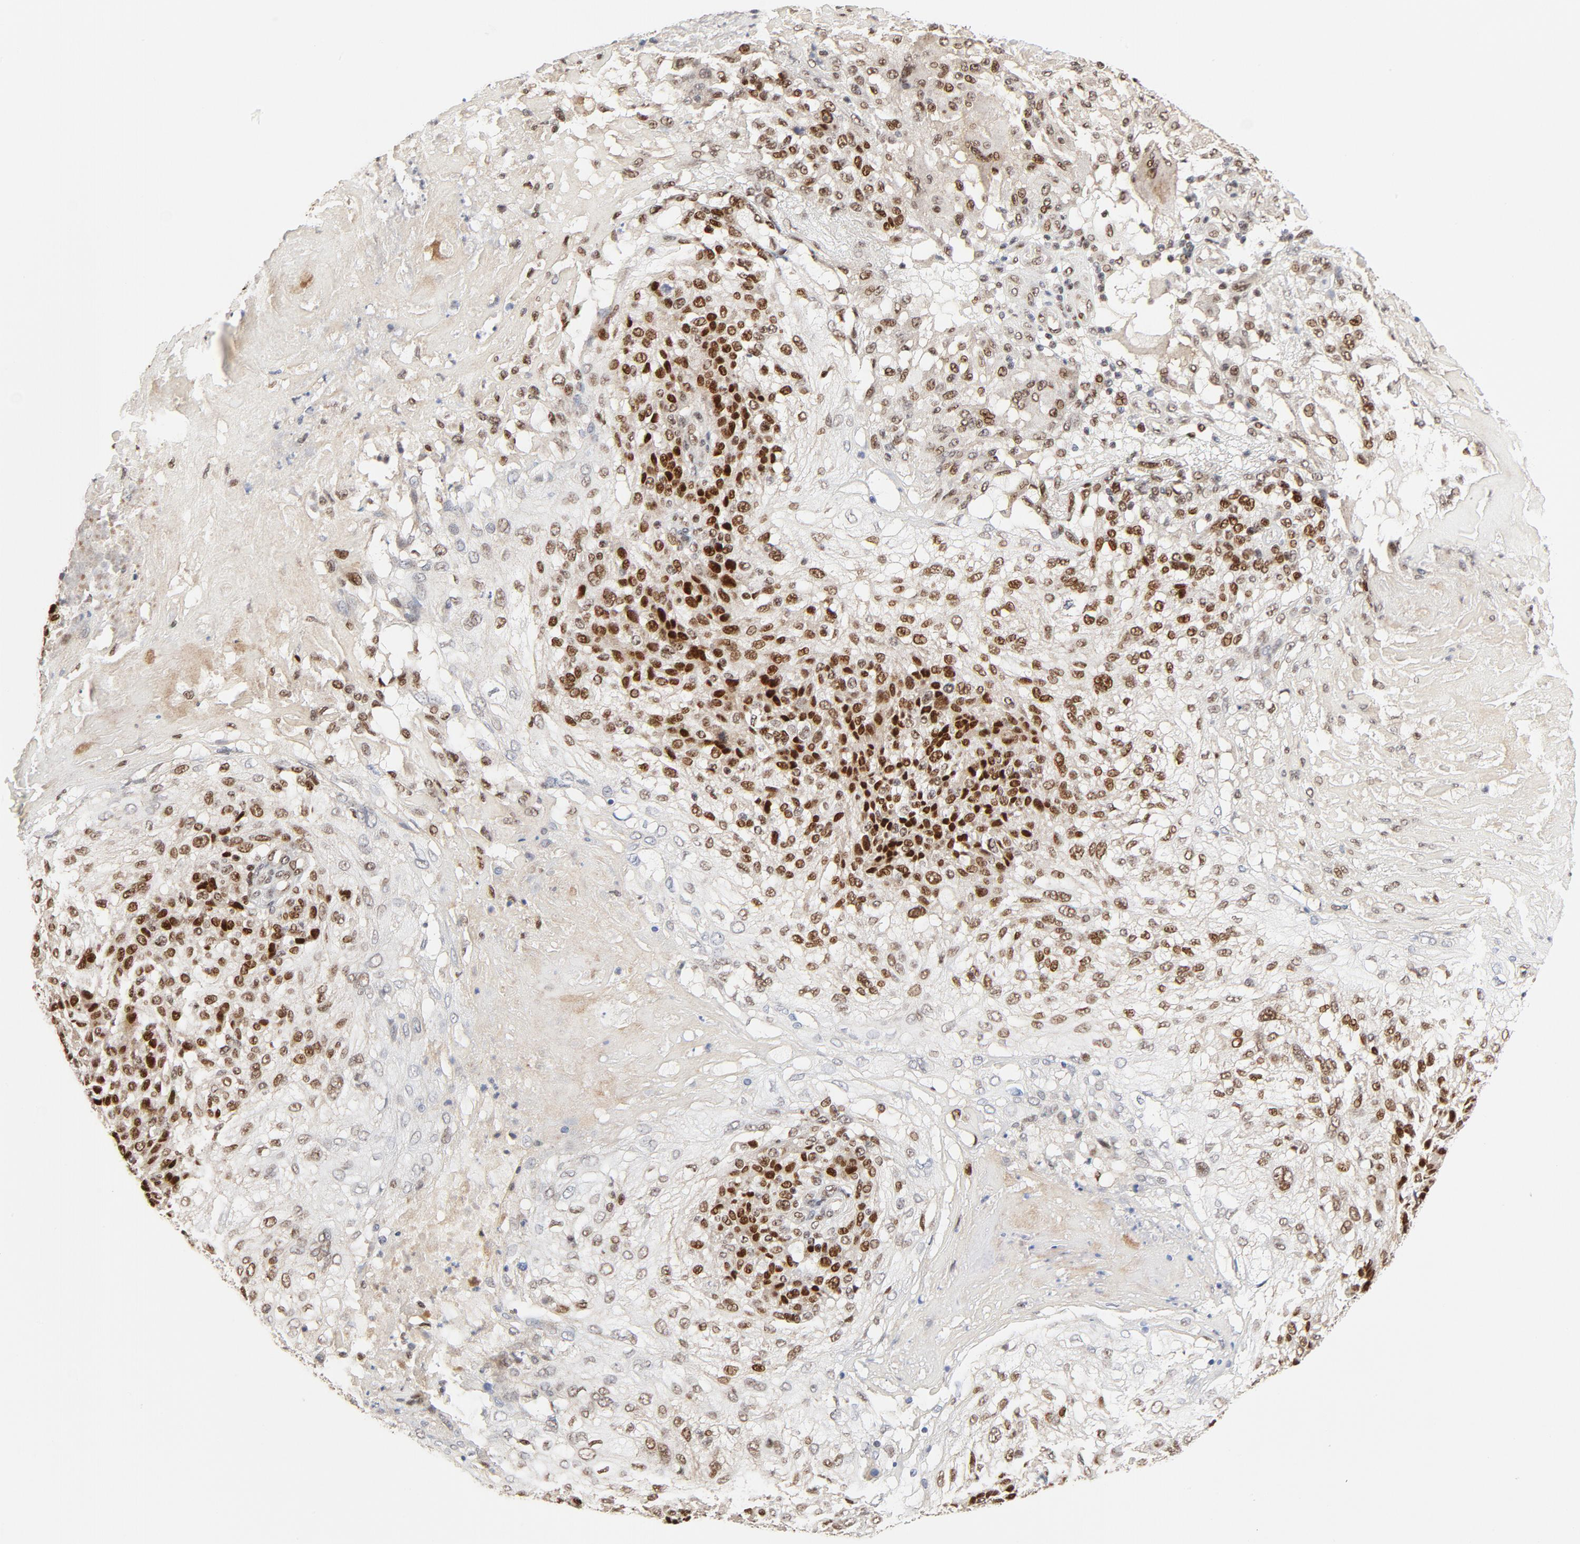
{"staining": {"intensity": "strong", "quantity": ">75%", "location": "cytoplasmic/membranous,nuclear"}, "tissue": "skin cancer", "cell_type": "Tumor cells", "image_type": "cancer", "snomed": [{"axis": "morphology", "description": "Normal tissue, NOS"}, {"axis": "morphology", "description": "Squamous cell carcinoma, NOS"}, {"axis": "topography", "description": "Skin"}], "caption": "Strong cytoplasmic/membranous and nuclear expression for a protein is present in approximately >75% of tumor cells of squamous cell carcinoma (skin) using immunohistochemistry (IHC).", "gene": "GTF2I", "patient": {"sex": "female", "age": 83}}